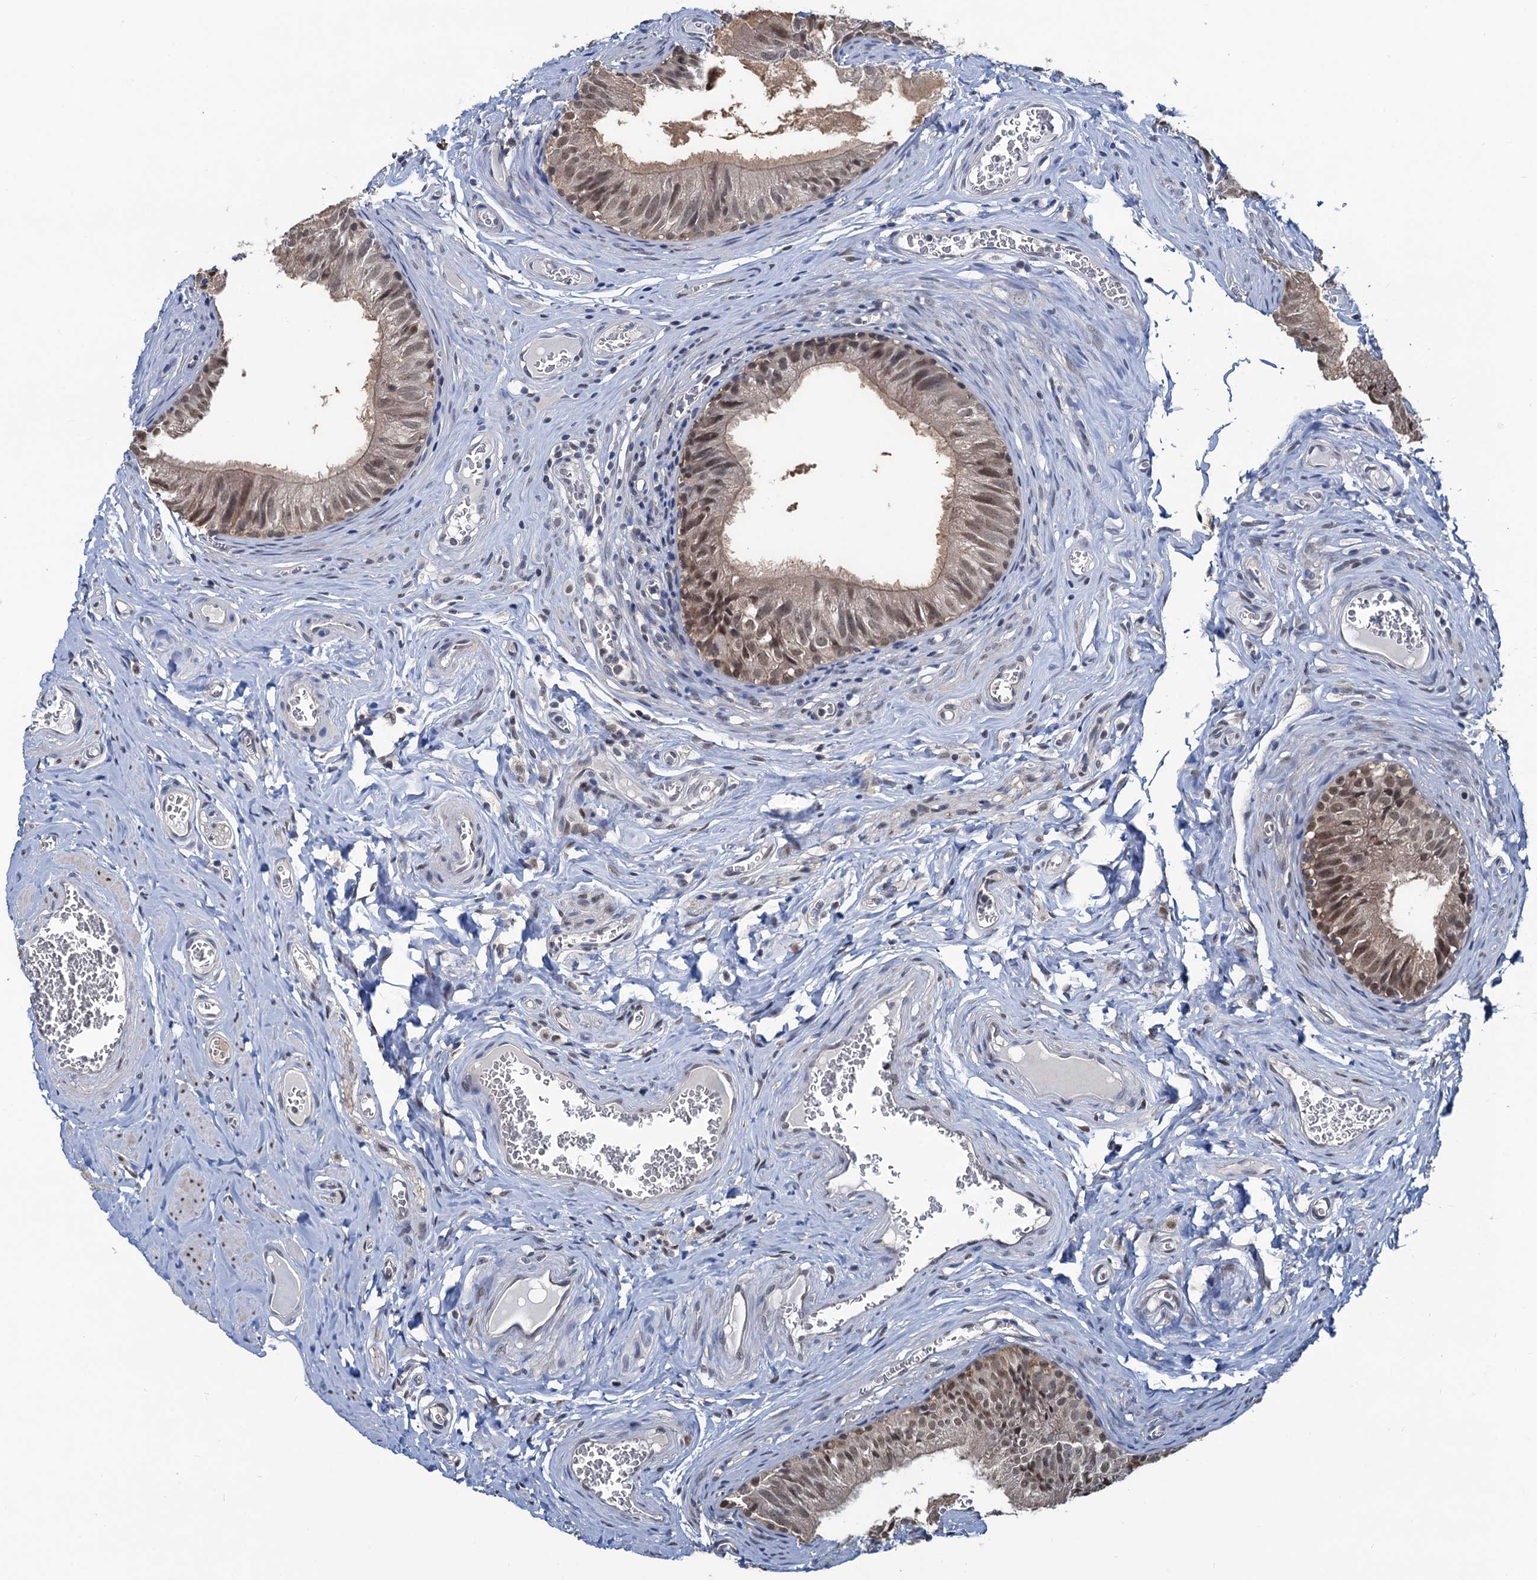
{"staining": {"intensity": "moderate", "quantity": "25%-75%", "location": "nuclear"}, "tissue": "epididymis", "cell_type": "Glandular cells", "image_type": "normal", "snomed": [{"axis": "morphology", "description": "Normal tissue, NOS"}, {"axis": "topography", "description": "Epididymis"}], "caption": "This is a histology image of immunohistochemistry (IHC) staining of normal epididymis, which shows moderate staining in the nuclear of glandular cells.", "gene": "RTKN2", "patient": {"sex": "male", "age": 42}}